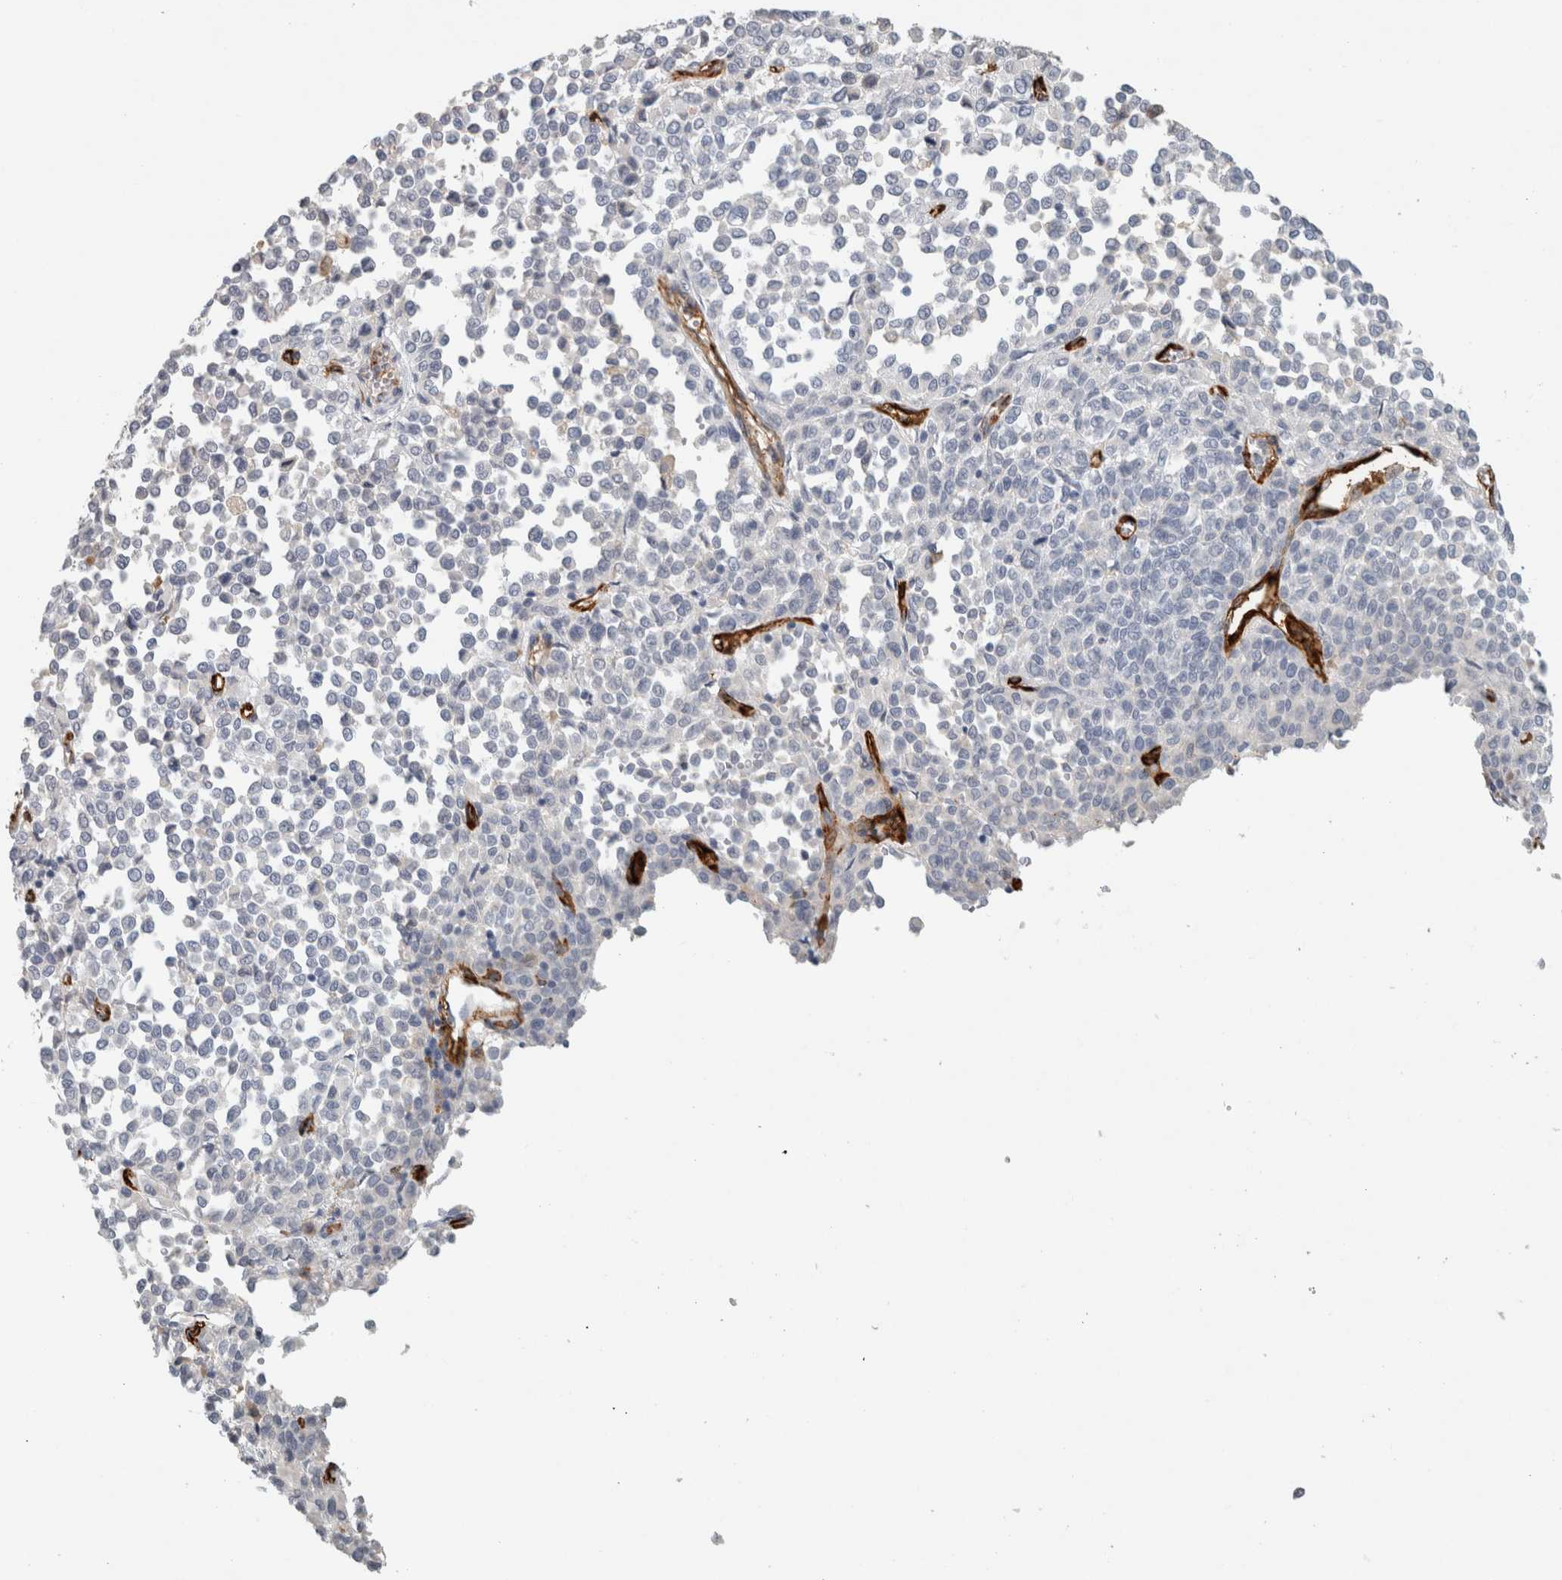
{"staining": {"intensity": "negative", "quantity": "none", "location": "none"}, "tissue": "melanoma", "cell_type": "Tumor cells", "image_type": "cancer", "snomed": [{"axis": "morphology", "description": "Malignant melanoma, Metastatic site"}, {"axis": "topography", "description": "Pancreas"}], "caption": "Immunohistochemistry histopathology image of neoplastic tissue: human melanoma stained with DAB reveals no significant protein staining in tumor cells. (Immunohistochemistry (ihc), brightfield microscopy, high magnification).", "gene": "CD36", "patient": {"sex": "female", "age": 30}}